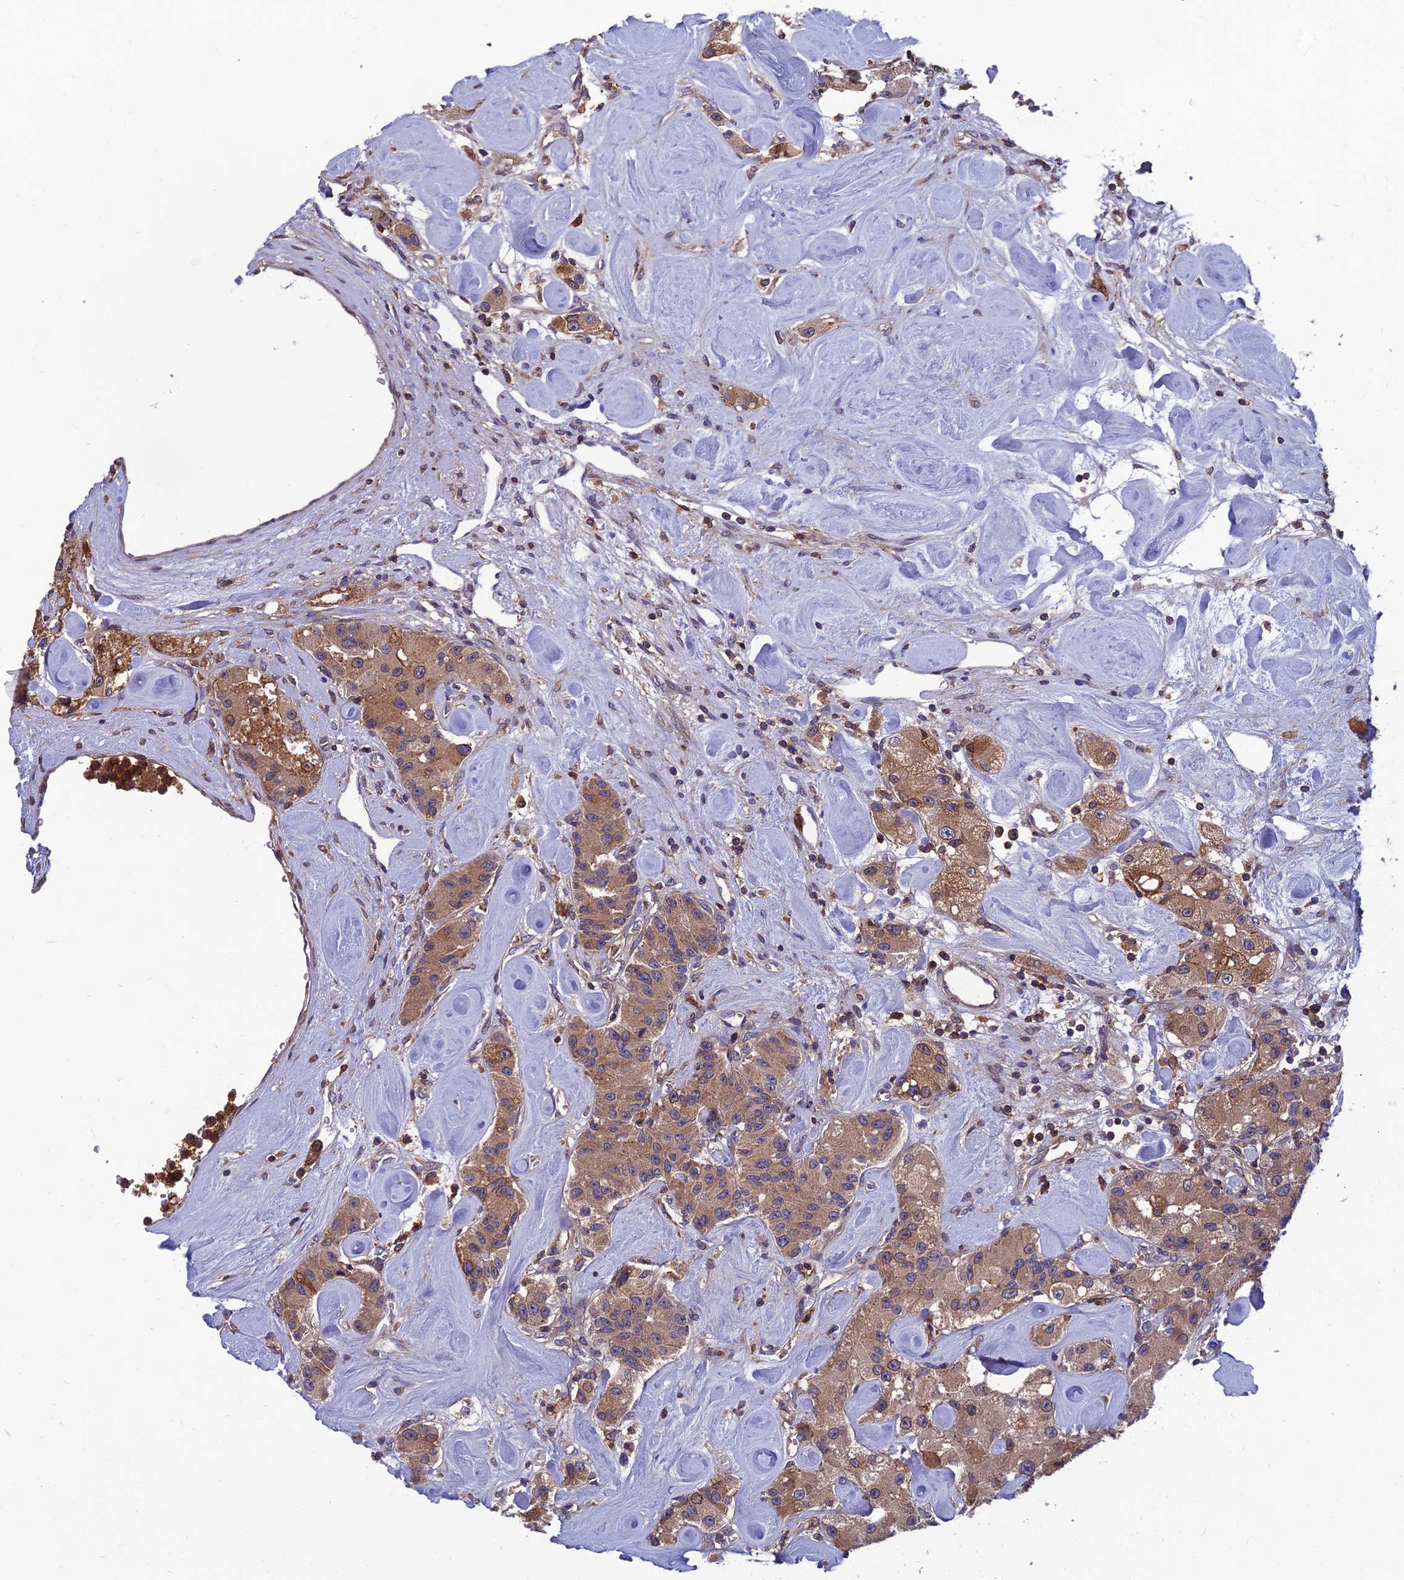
{"staining": {"intensity": "moderate", "quantity": ">75%", "location": "cytoplasmic/membranous"}, "tissue": "carcinoid", "cell_type": "Tumor cells", "image_type": "cancer", "snomed": [{"axis": "morphology", "description": "Carcinoid, malignant, NOS"}, {"axis": "topography", "description": "Pancreas"}], "caption": "Protein expression by immunohistochemistry shows moderate cytoplasmic/membranous staining in approximately >75% of tumor cells in malignant carcinoid.", "gene": "UMAD1", "patient": {"sex": "male", "age": 41}}